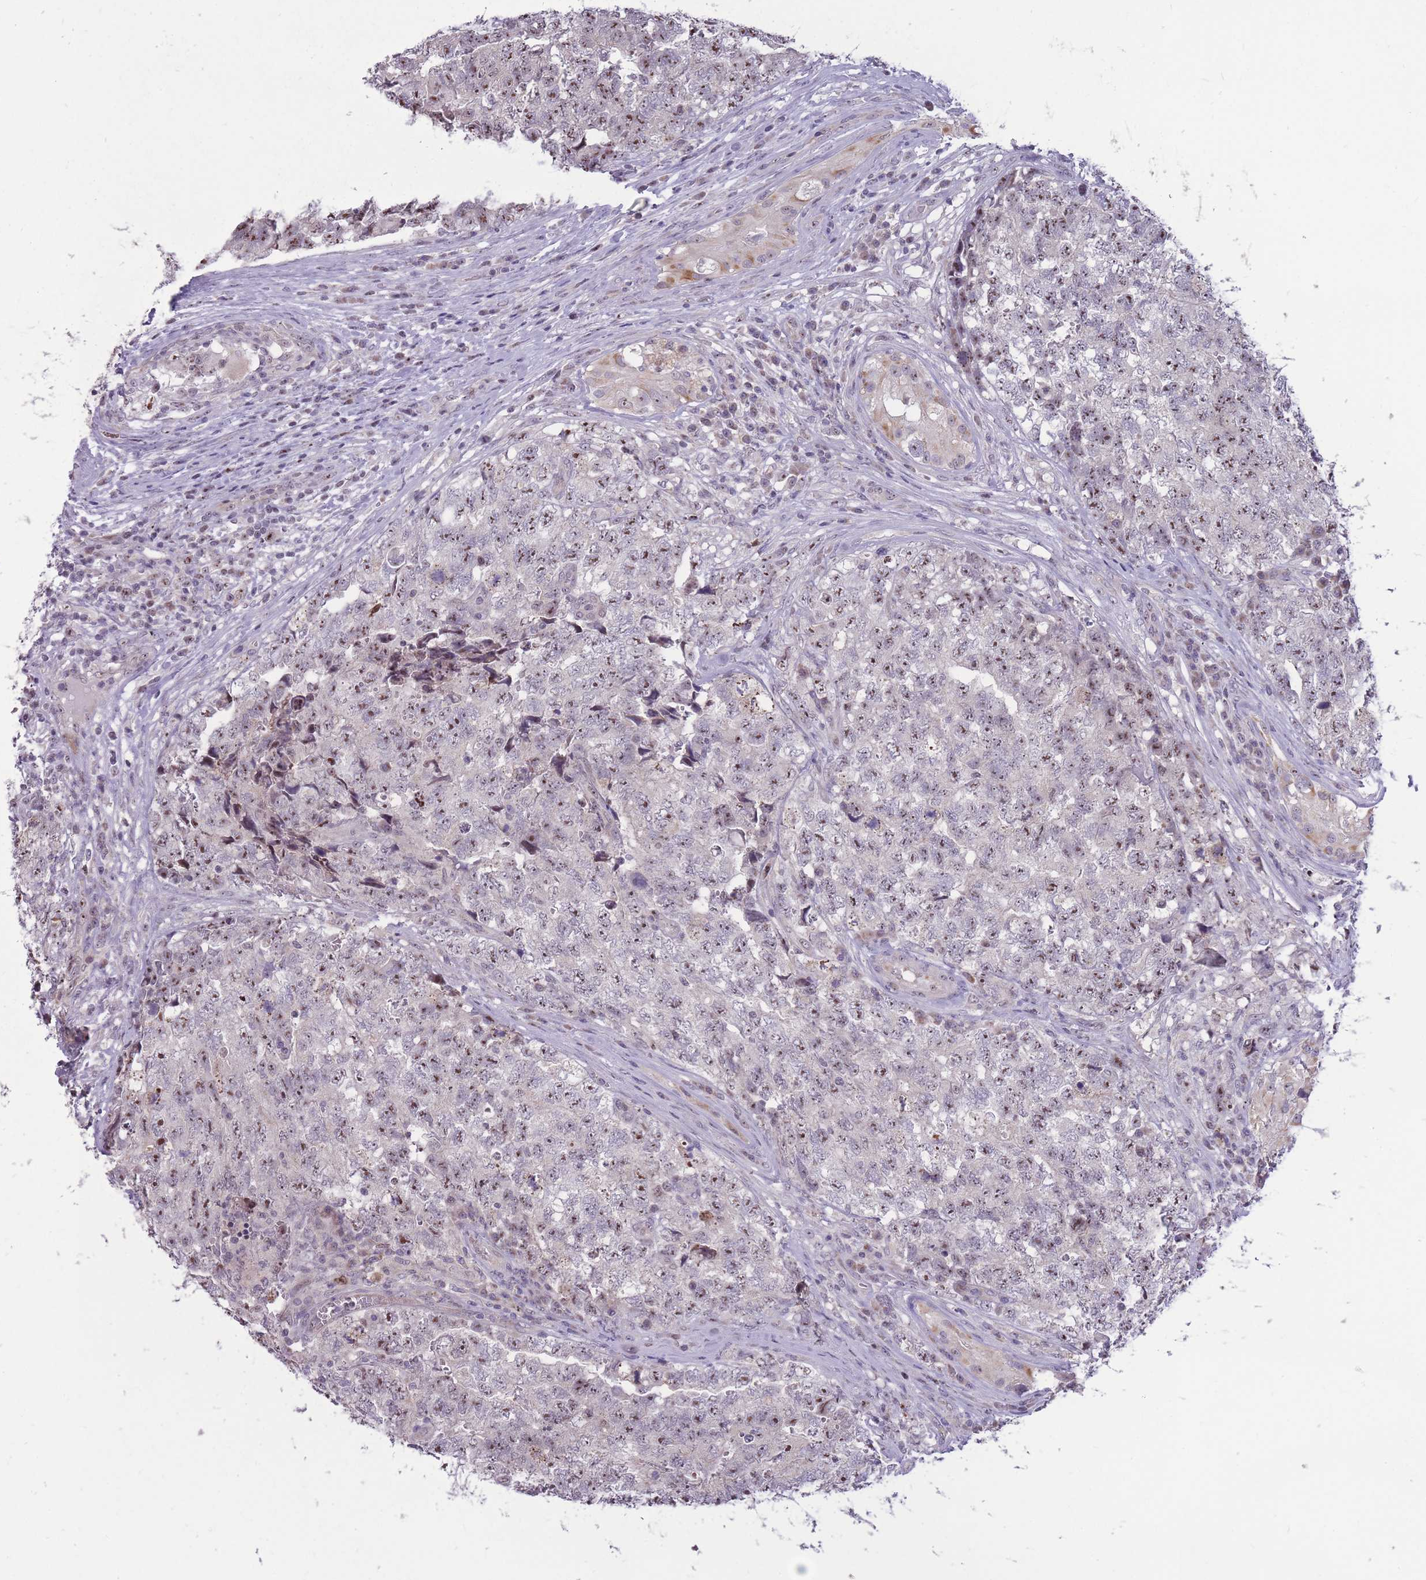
{"staining": {"intensity": "moderate", "quantity": "25%-75%", "location": "nuclear"}, "tissue": "testis cancer", "cell_type": "Tumor cells", "image_type": "cancer", "snomed": [{"axis": "morphology", "description": "Carcinoma, Embryonal, NOS"}, {"axis": "topography", "description": "Testis"}], "caption": "DAB immunohistochemical staining of human testis cancer (embryonal carcinoma) displays moderate nuclear protein staining in about 25%-75% of tumor cells.", "gene": "MCIDAS", "patient": {"sex": "male", "age": 31}}